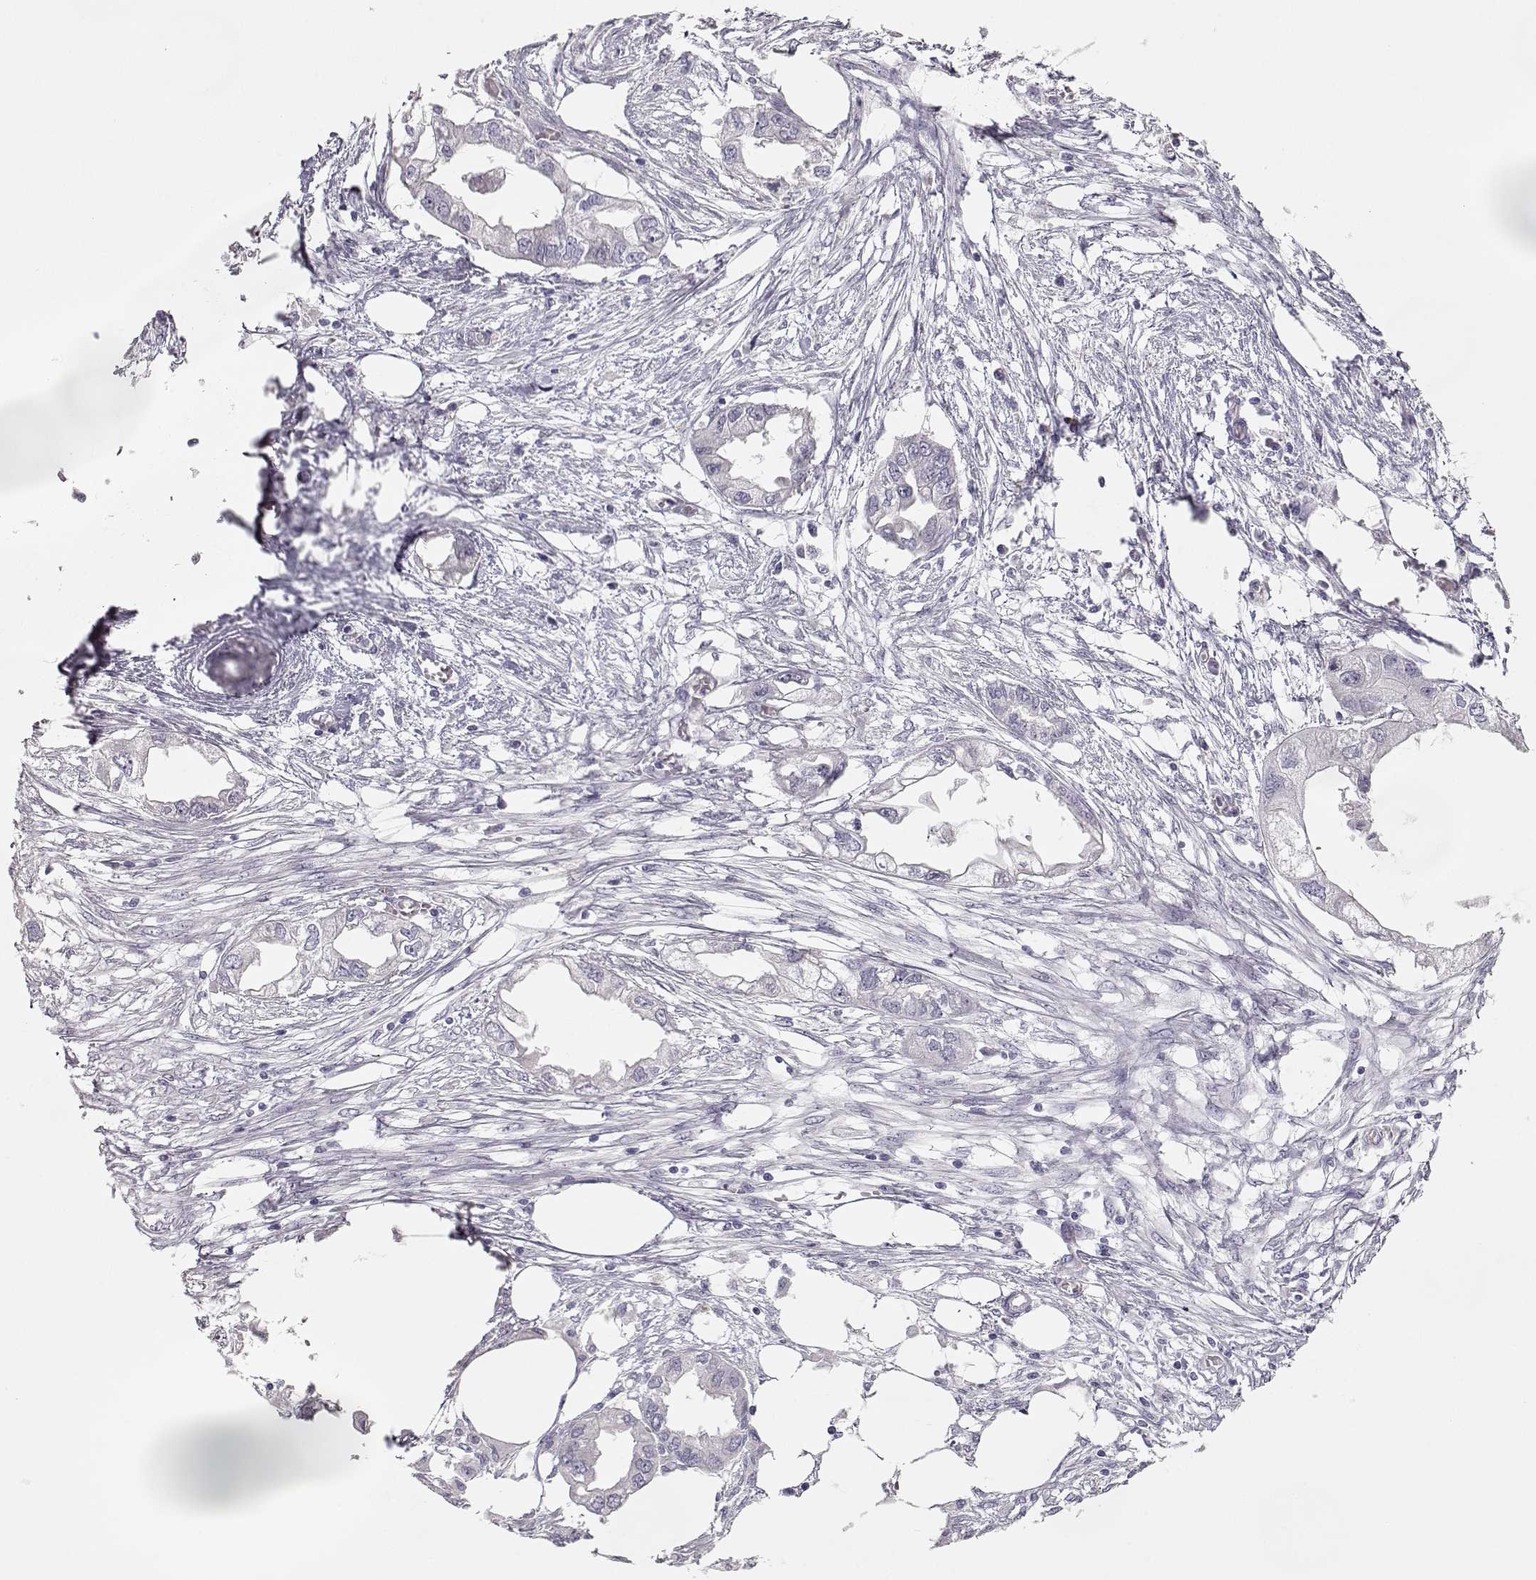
{"staining": {"intensity": "negative", "quantity": "none", "location": "none"}, "tissue": "endometrial cancer", "cell_type": "Tumor cells", "image_type": "cancer", "snomed": [{"axis": "morphology", "description": "Adenocarcinoma, NOS"}, {"axis": "morphology", "description": "Adenocarcinoma, metastatic, NOS"}, {"axis": "topography", "description": "Adipose tissue"}, {"axis": "topography", "description": "Endometrium"}], "caption": "IHC of human endometrial cancer (metastatic adenocarcinoma) shows no staining in tumor cells.", "gene": "GLIPR1L2", "patient": {"sex": "female", "age": 67}}